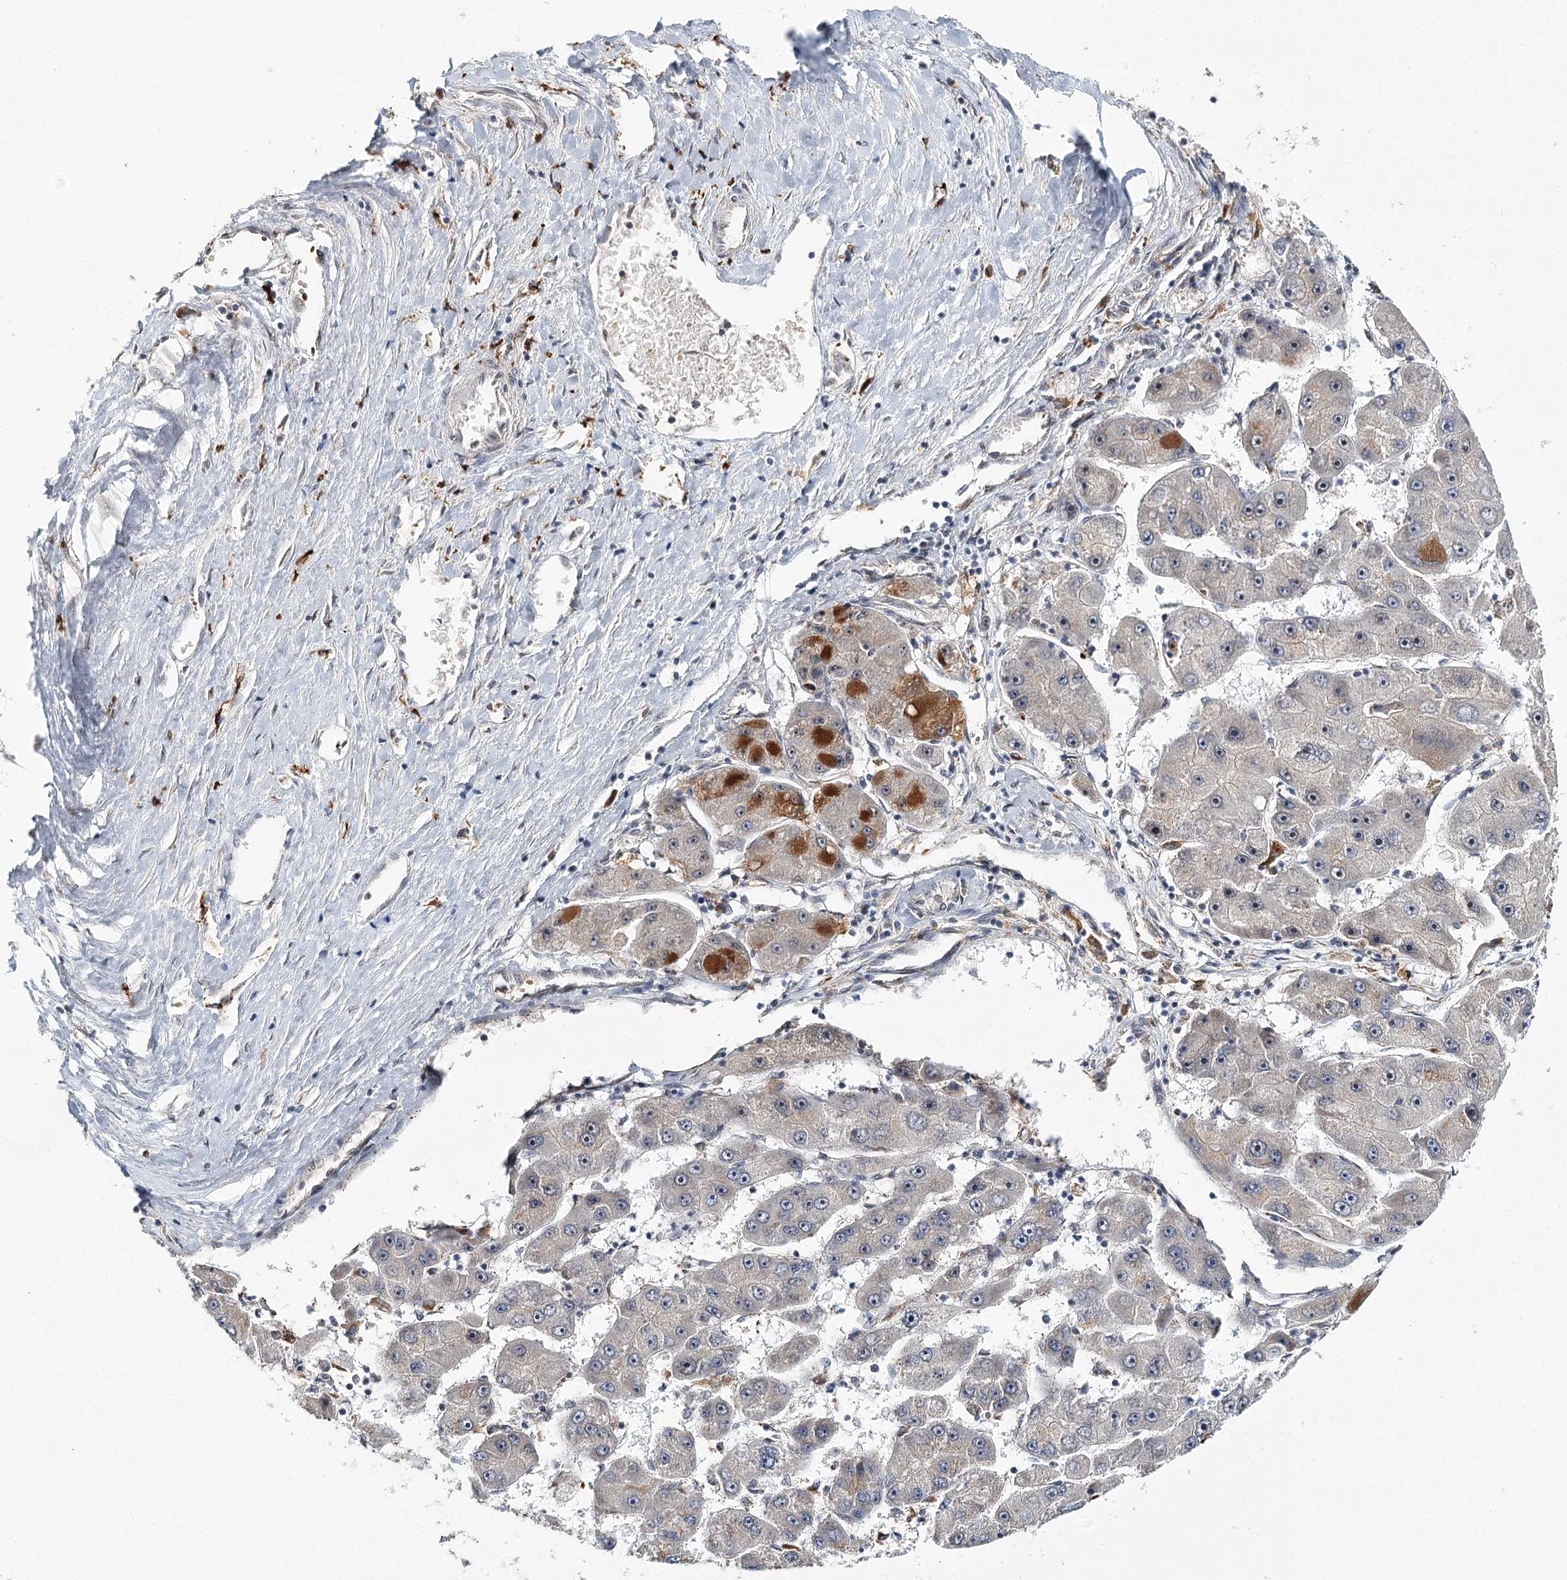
{"staining": {"intensity": "moderate", "quantity": "<25%", "location": "cytoplasmic/membranous"}, "tissue": "liver cancer", "cell_type": "Tumor cells", "image_type": "cancer", "snomed": [{"axis": "morphology", "description": "Carcinoma, Hepatocellular, NOS"}, {"axis": "topography", "description": "Liver"}], "caption": "Protein analysis of liver cancer (hepatocellular carcinoma) tissue exhibits moderate cytoplasmic/membranous positivity in approximately <25% of tumor cells.", "gene": "WDR36", "patient": {"sex": "female", "age": 61}}